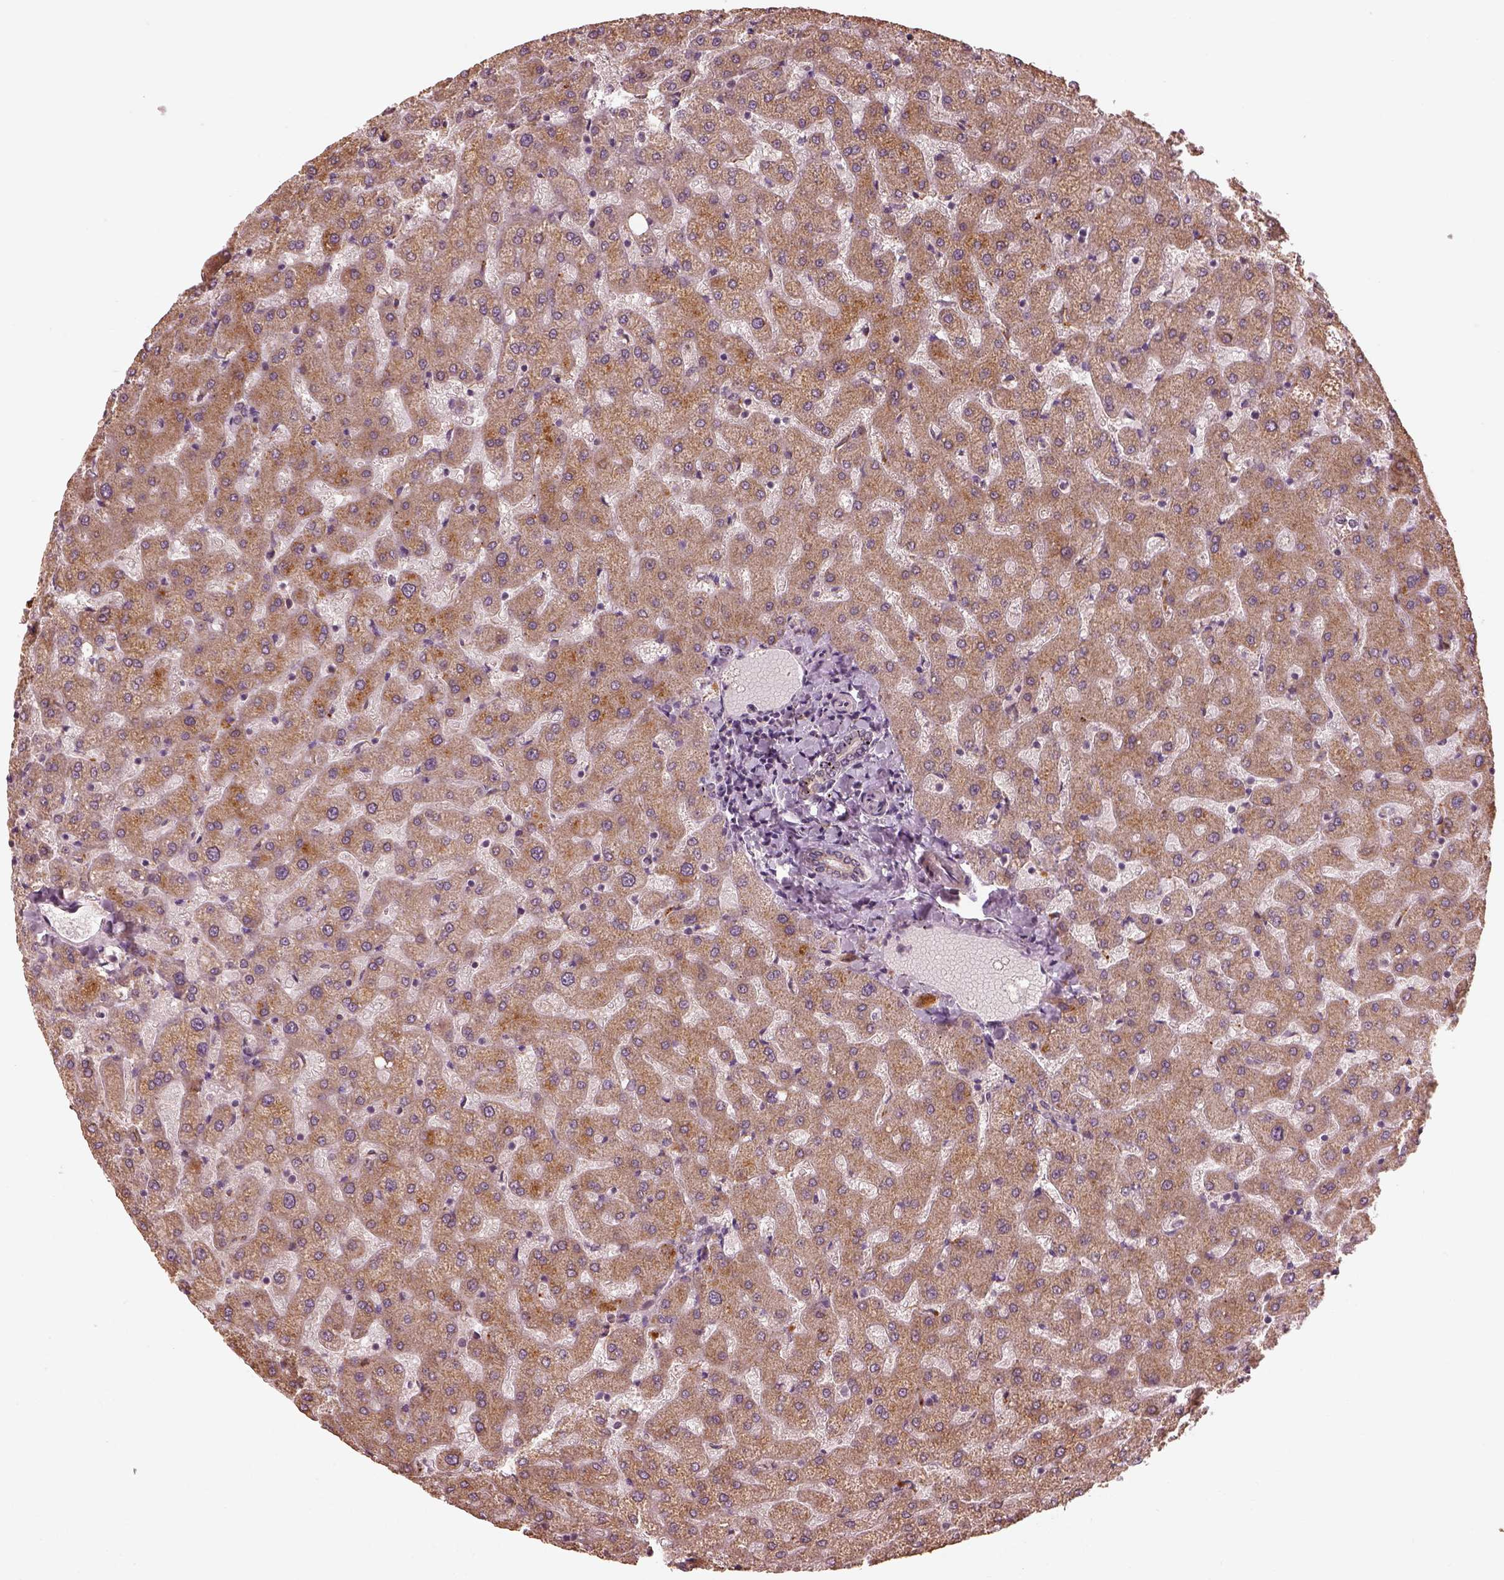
{"staining": {"intensity": "negative", "quantity": "none", "location": "none"}, "tissue": "liver", "cell_type": "Cholangiocytes", "image_type": "normal", "snomed": [{"axis": "morphology", "description": "Normal tissue, NOS"}, {"axis": "topography", "description": "Liver"}], "caption": "Protein analysis of unremarkable liver reveals no significant expression in cholangiocytes.", "gene": "SLC25A46", "patient": {"sex": "female", "age": 50}}